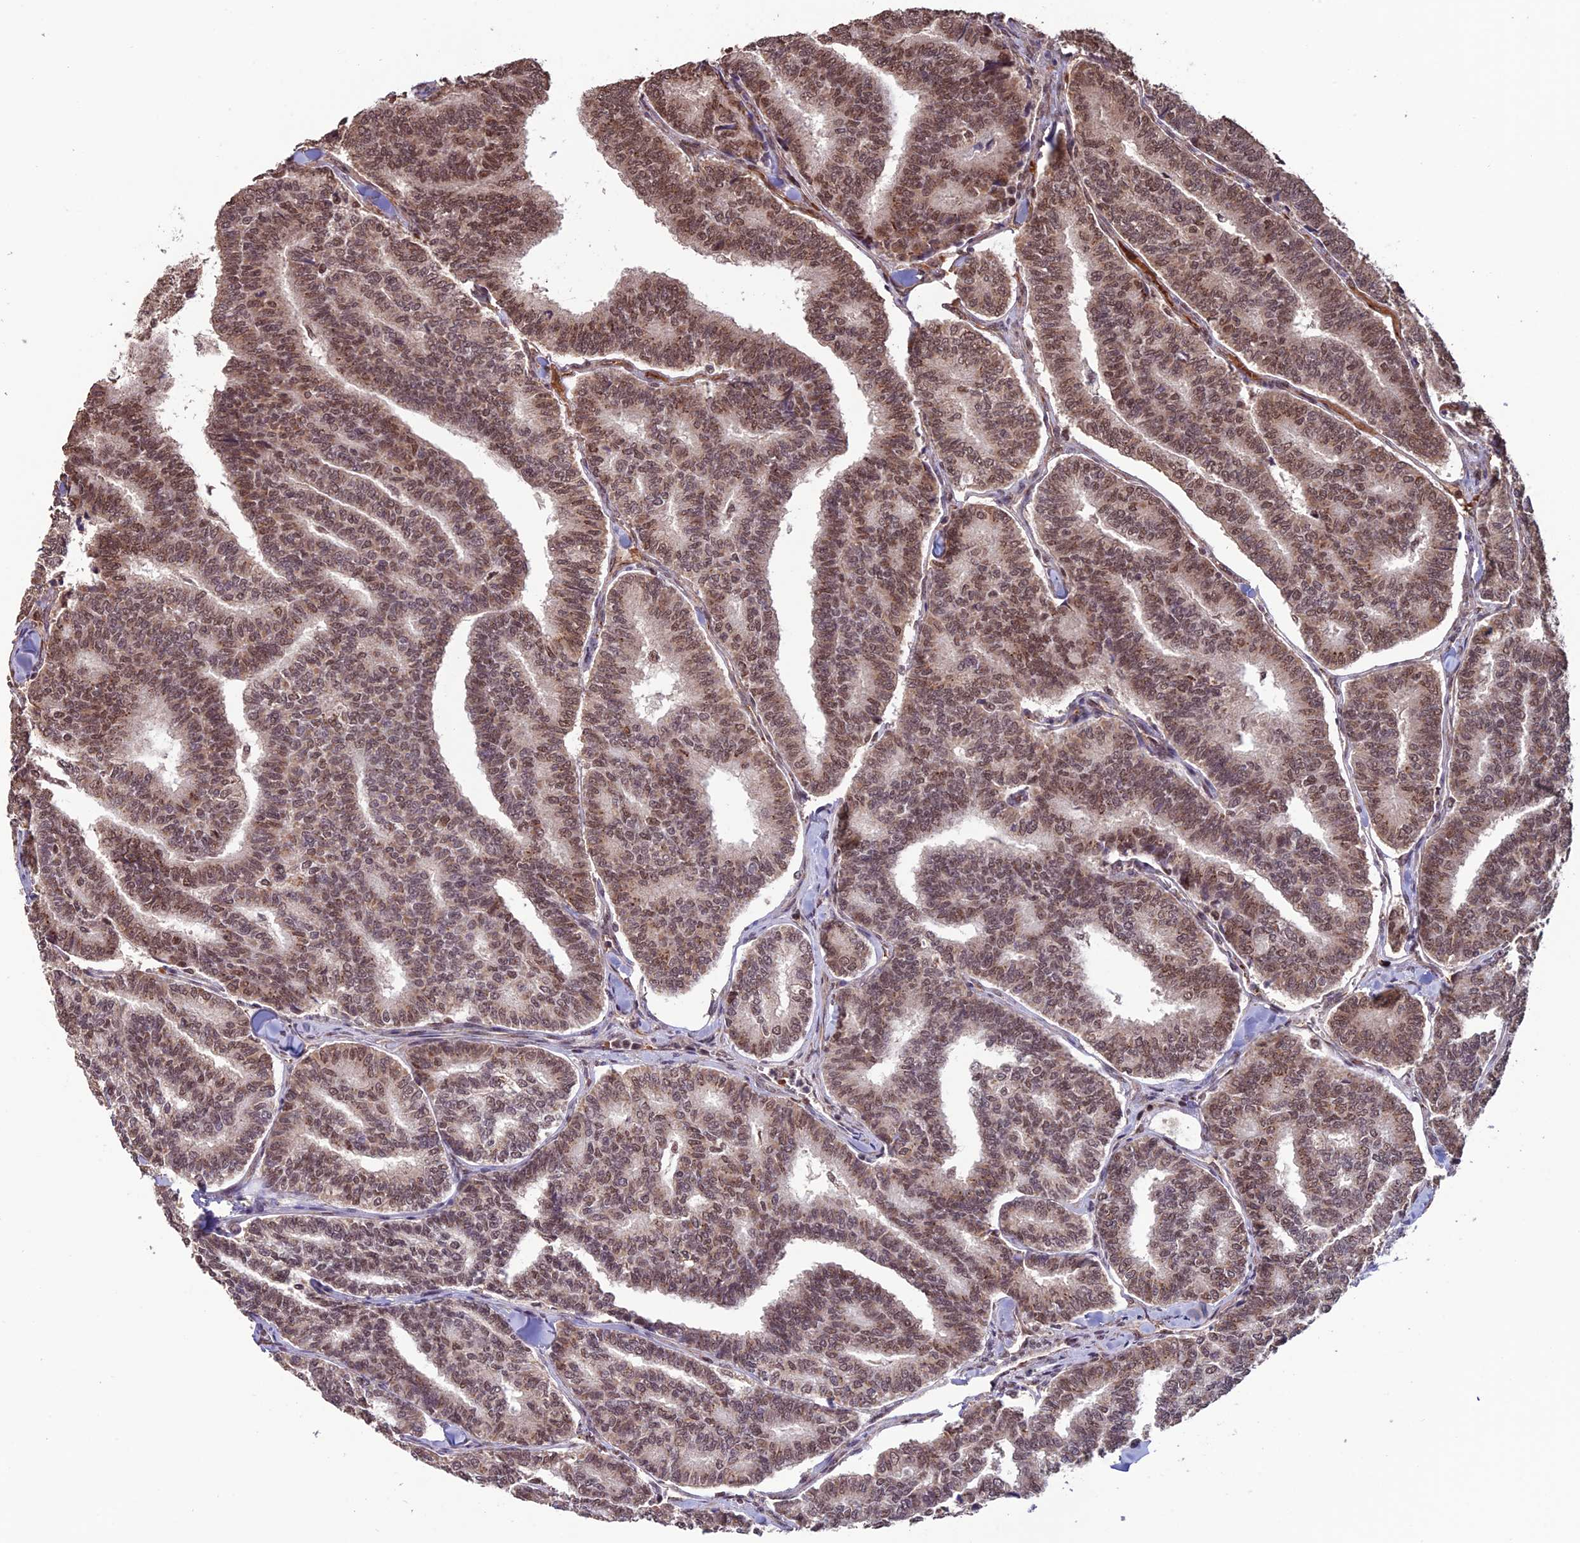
{"staining": {"intensity": "moderate", "quantity": ">75%", "location": "nuclear"}, "tissue": "thyroid cancer", "cell_type": "Tumor cells", "image_type": "cancer", "snomed": [{"axis": "morphology", "description": "Papillary adenocarcinoma, NOS"}, {"axis": "topography", "description": "Thyroid gland"}], "caption": "Immunohistochemical staining of human thyroid cancer reveals medium levels of moderate nuclear positivity in about >75% of tumor cells.", "gene": "CABIN1", "patient": {"sex": "female", "age": 35}}